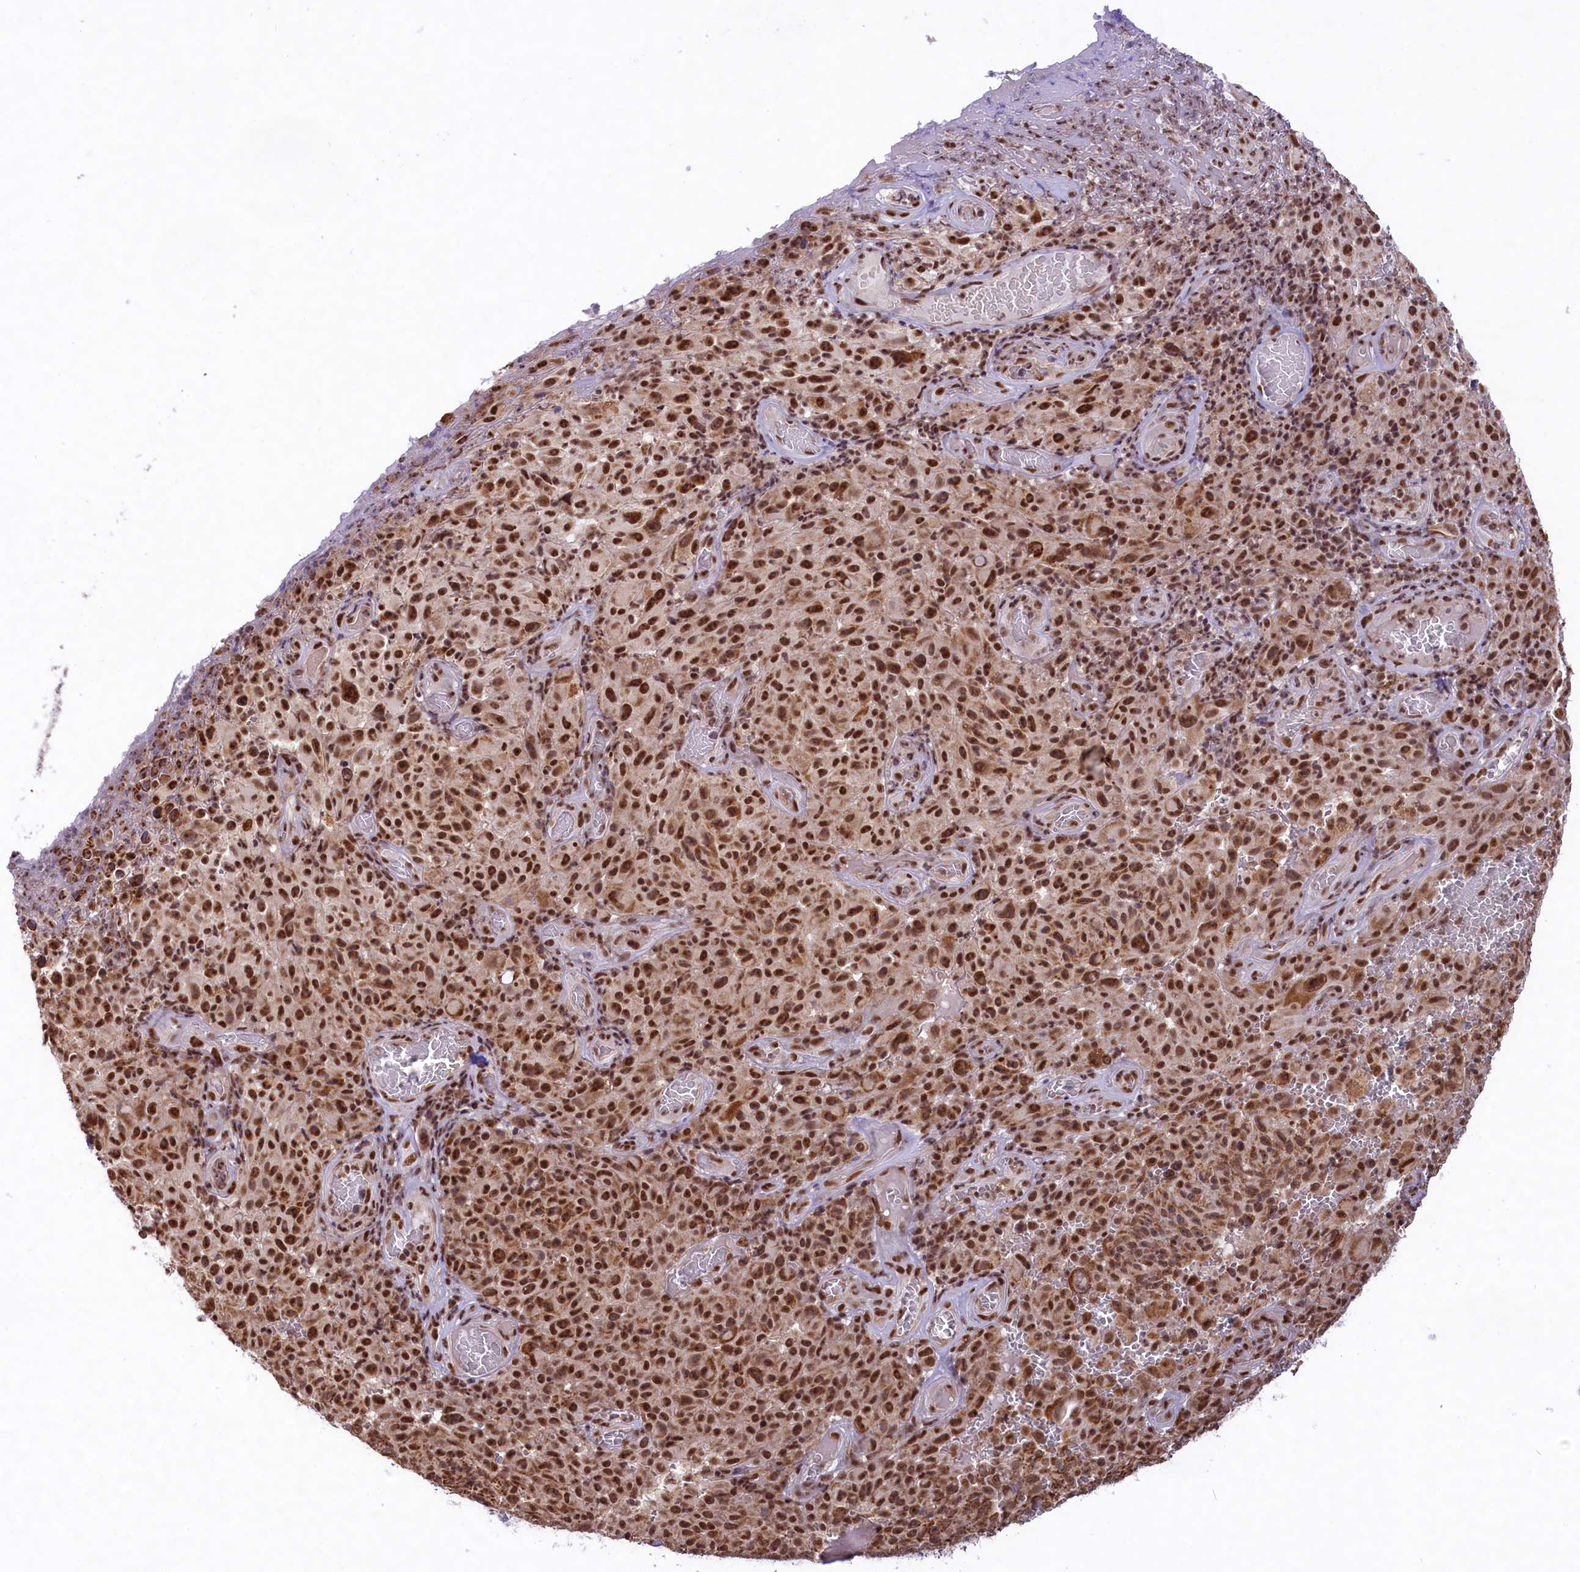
{"staining": {"intensity": "moderate", "quantity": ">75%", "location": "cytoplasmic/membranous,nuclear"}, "tissue": "melanoma", "cell_type": "Tumor cells", "image_type": "cancer", "snomed": [{"axis": "morphology", "description": "Malignant melanoma, NOS"}, {"axis": "topography", "description": "Skin"}], "caption": "Protein expression analysis of melanoma shows moderate cytoplasmic/membranous and nuclear expression in approximately >75% of tumor cells.", "gene": "CARD8", "patient": {"sex": "female", "age": 82}}